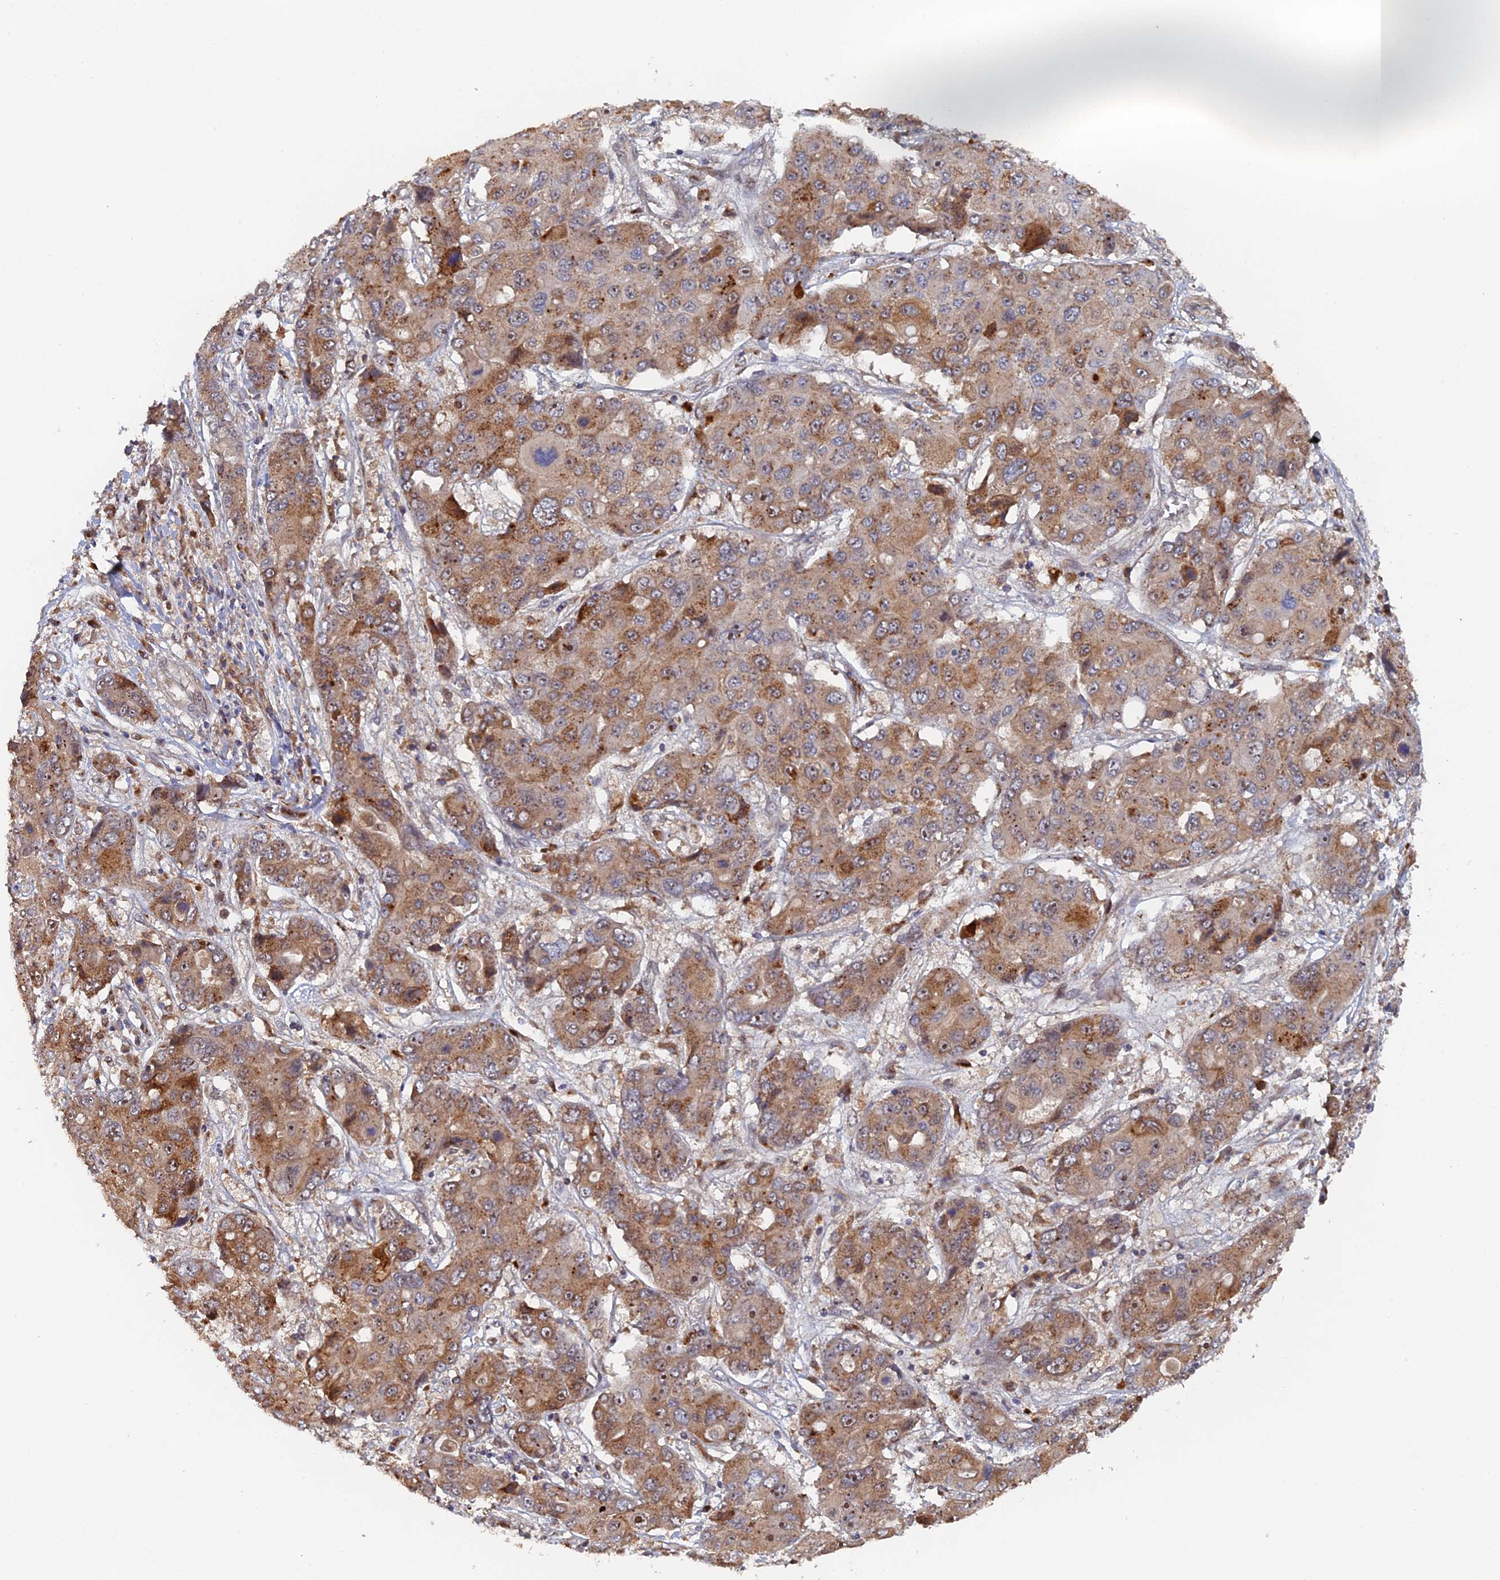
{"staining": {"intensity": "moderate", "quantity": ">75%", "location": "cytoplasmic/membranous,nuclear"}, "tissue": "liver cancer", "cell_type": "Tumor cells", "image_type": "cancer", "snomed": [{"axis": "morphology", "description": "Cholangiocarcinoma"}, {"axis": "topography", "description": "Liver"}], "caption": "Immunohistochemistry of liver cancer (cholangiocarcinoma) shows medium levels of moderate cytoplasmic/membranous and nuclear expression in about >75% of tumor cells.", "gene": "VPS37C", "patient": {"sex": "male", "age": 67}}